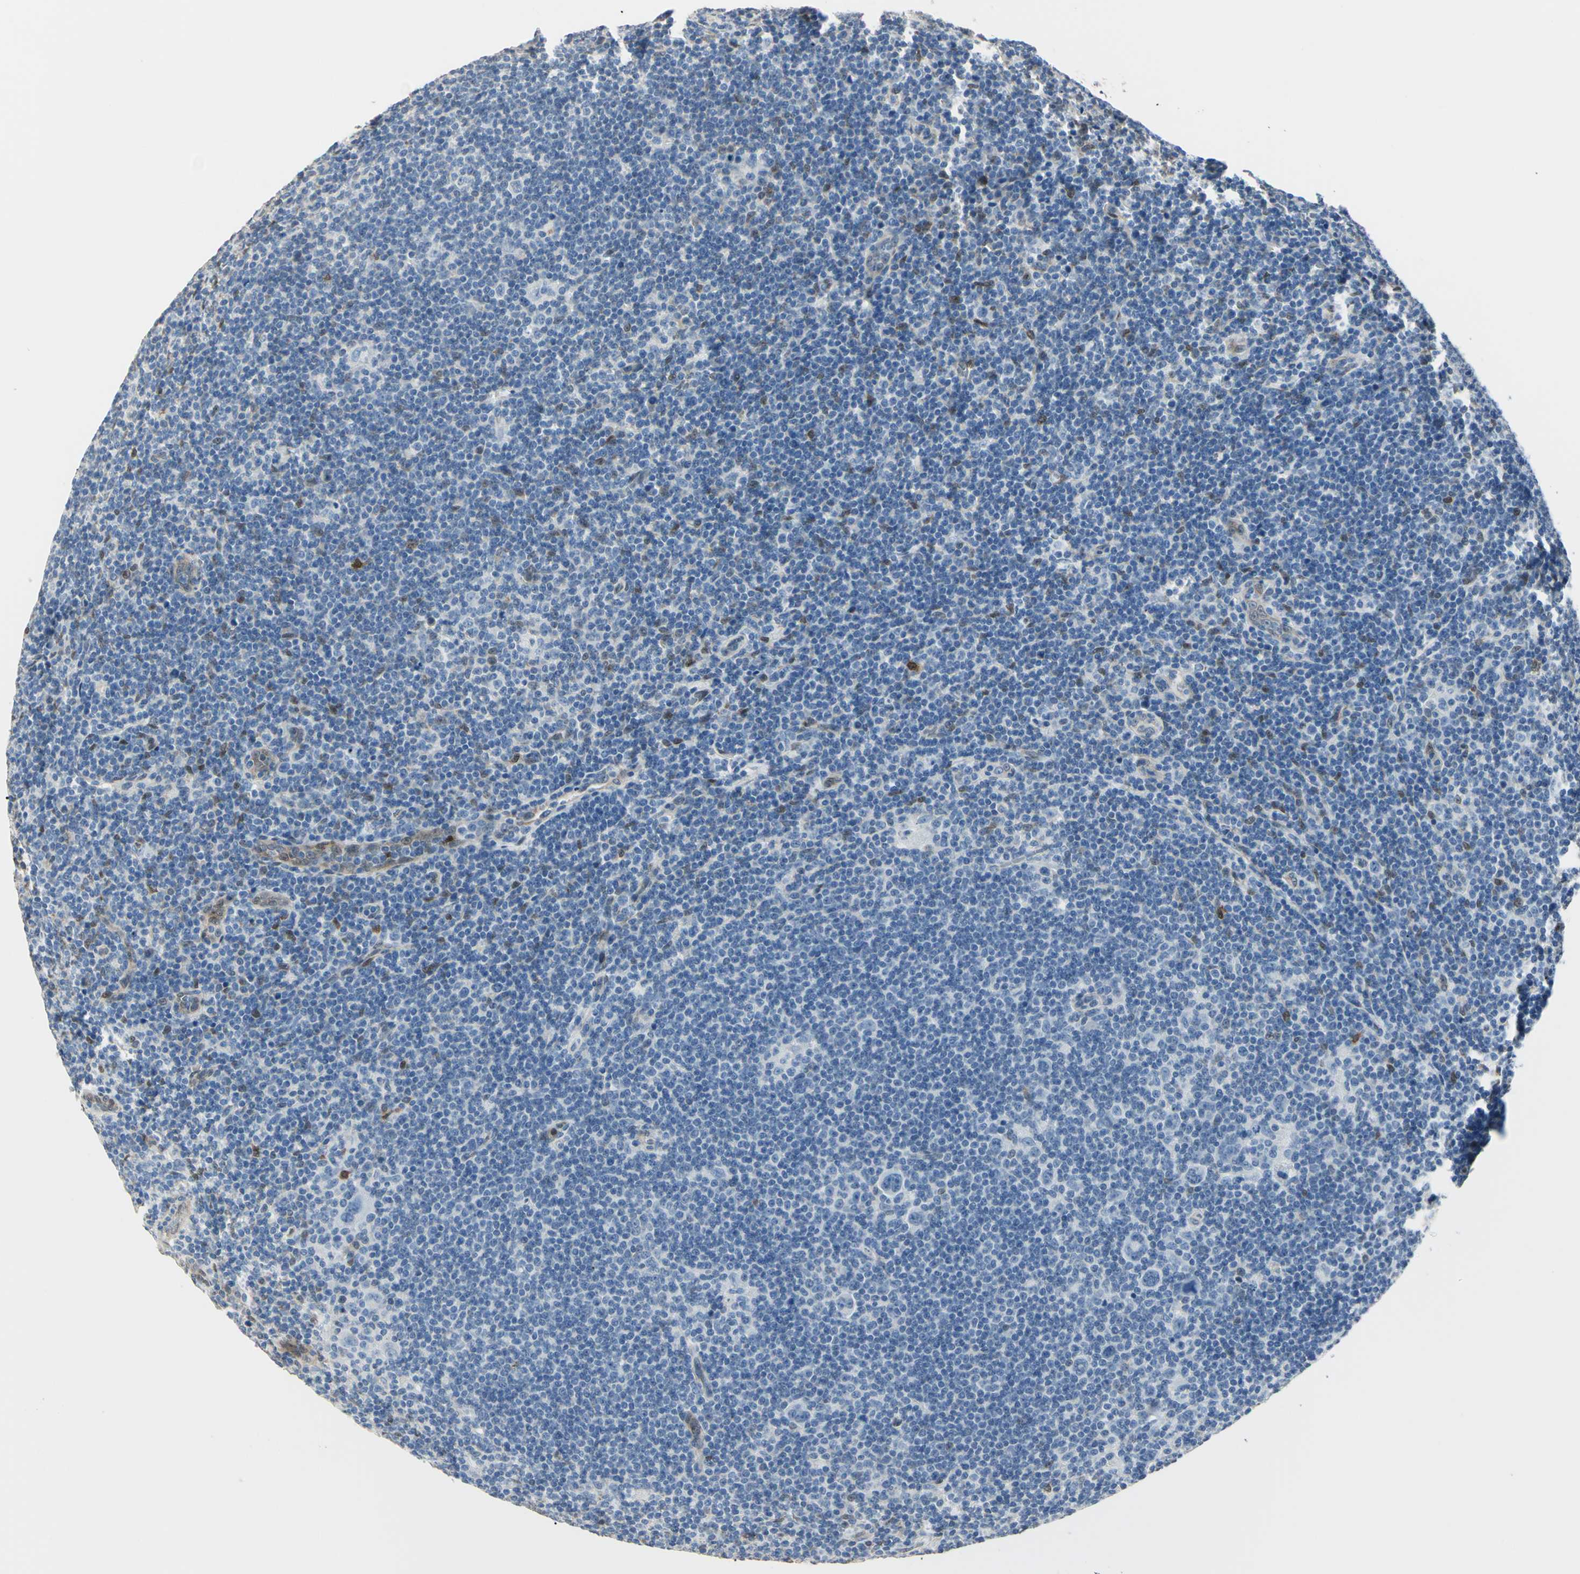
{"staining": {"intensity": "negative", "quantity": "none", "location": "none"}, "tissue": "lymphoma", "cell_type": "Tumor cells", "image_type": "cancer", "snomed": [{"axis": "morphology", "description": "Hodgkin's disease, NOS"}, {"axis": "topography", "description": "Lymph node"}], "caption": "High magnification brightfield microscopy of lymphoma stained with DAB (3,3'-diaminobenzidine) (brown) and counterstained with hematoxylin (blue): tumor cells show no significant staining.", "gene": "AKR1C3", "patient": {"sex": "female", "age": 57}}